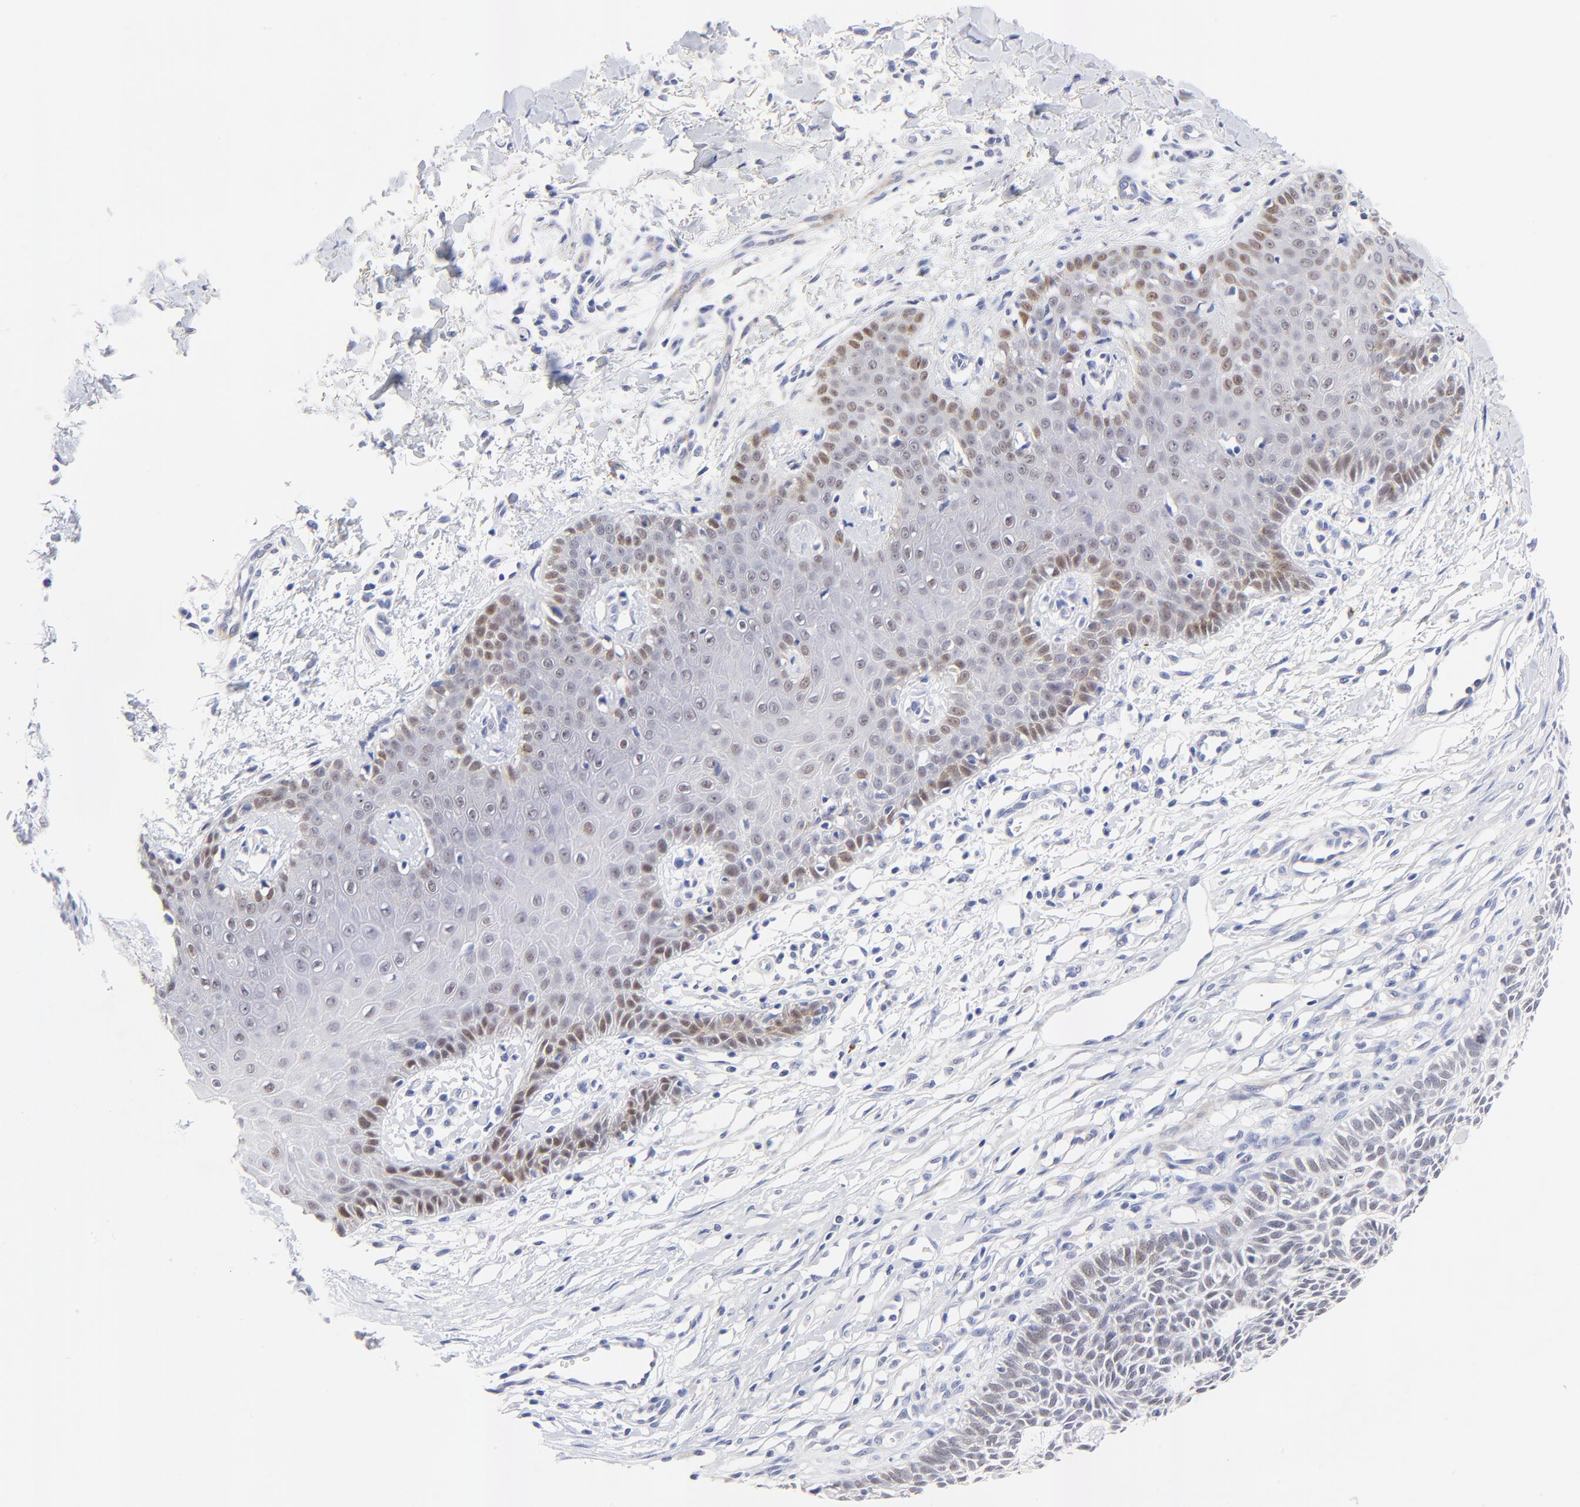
{"staining": {"intensity": "weak", "quantity": "<25%", "location": "nuclear"}, "tissue": "skin cancer", "cell_type": "Tumor cells", "image_type": "cancer", "snomed": [{"axis": "morphology", "description": "Basal cell carcinoma"}, {"axis": "topography", "description": "Skin"}], "caption": "Image shows no significant protein positivity in tumor cells of skin basal cell carcinoma.", "gene": "FAM117B", "patient": {"sex": "male", "age": 67}}